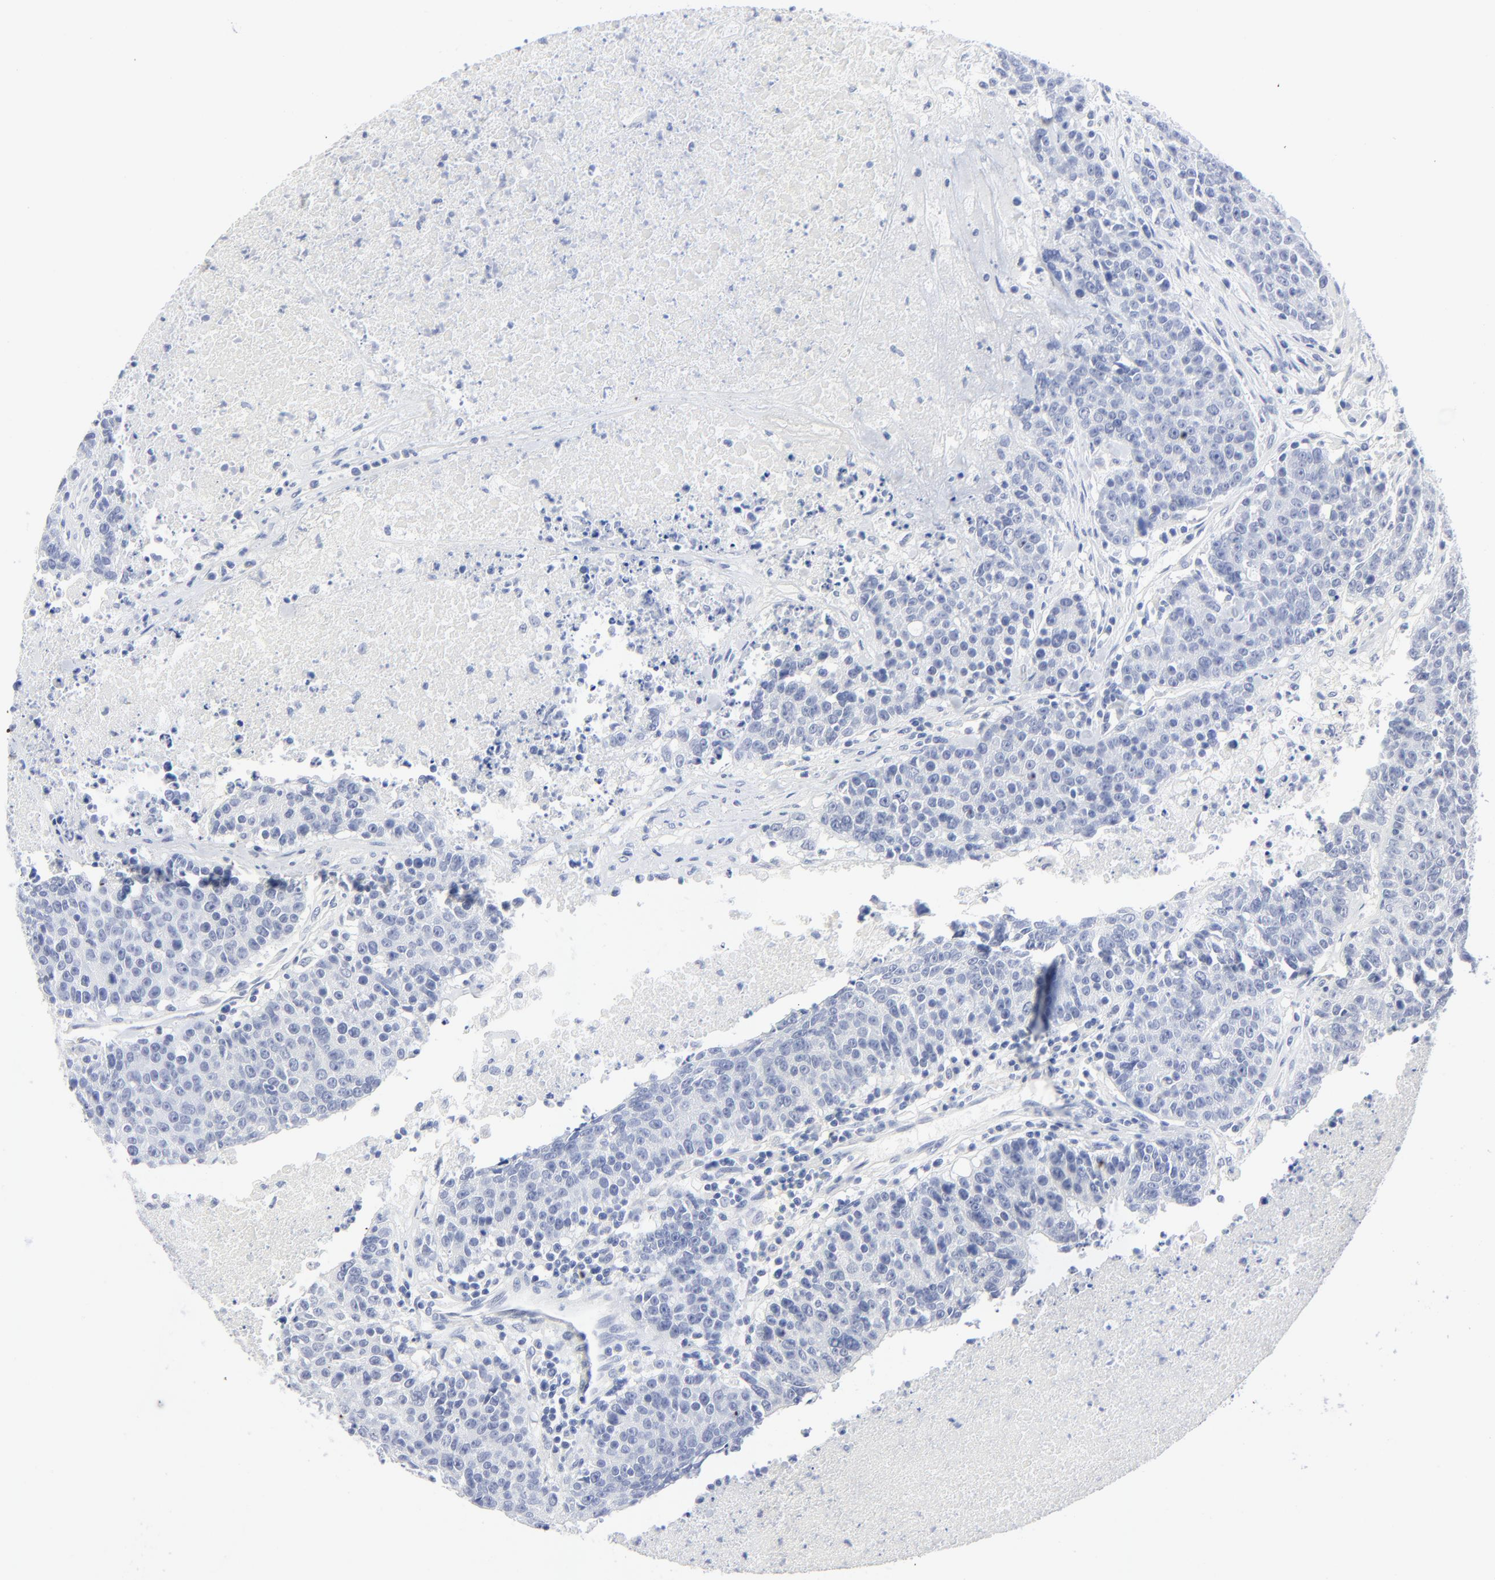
{"staining": {"intensity": "negative", "quantity": "none", "location": "none"}, "tissue": "colorectal cancer", "cell_type": "Tumor cells", "image_type": "cancer", "snomed": [{"axis": "morphology", "description": "Adenocarcinoma, NOS"}, {"axis": "topography", "description": "Colon"}], "caption": "High magnification brightfield microscopy of colorectal cancer stained with DAB (brown) and counterstained with hematoxylin (blue): tumor cells show no significant staining. (DAB IHC, high magnification).", "gene": "CLEC4G", "patient": {"sex": "female", "age": 53}}